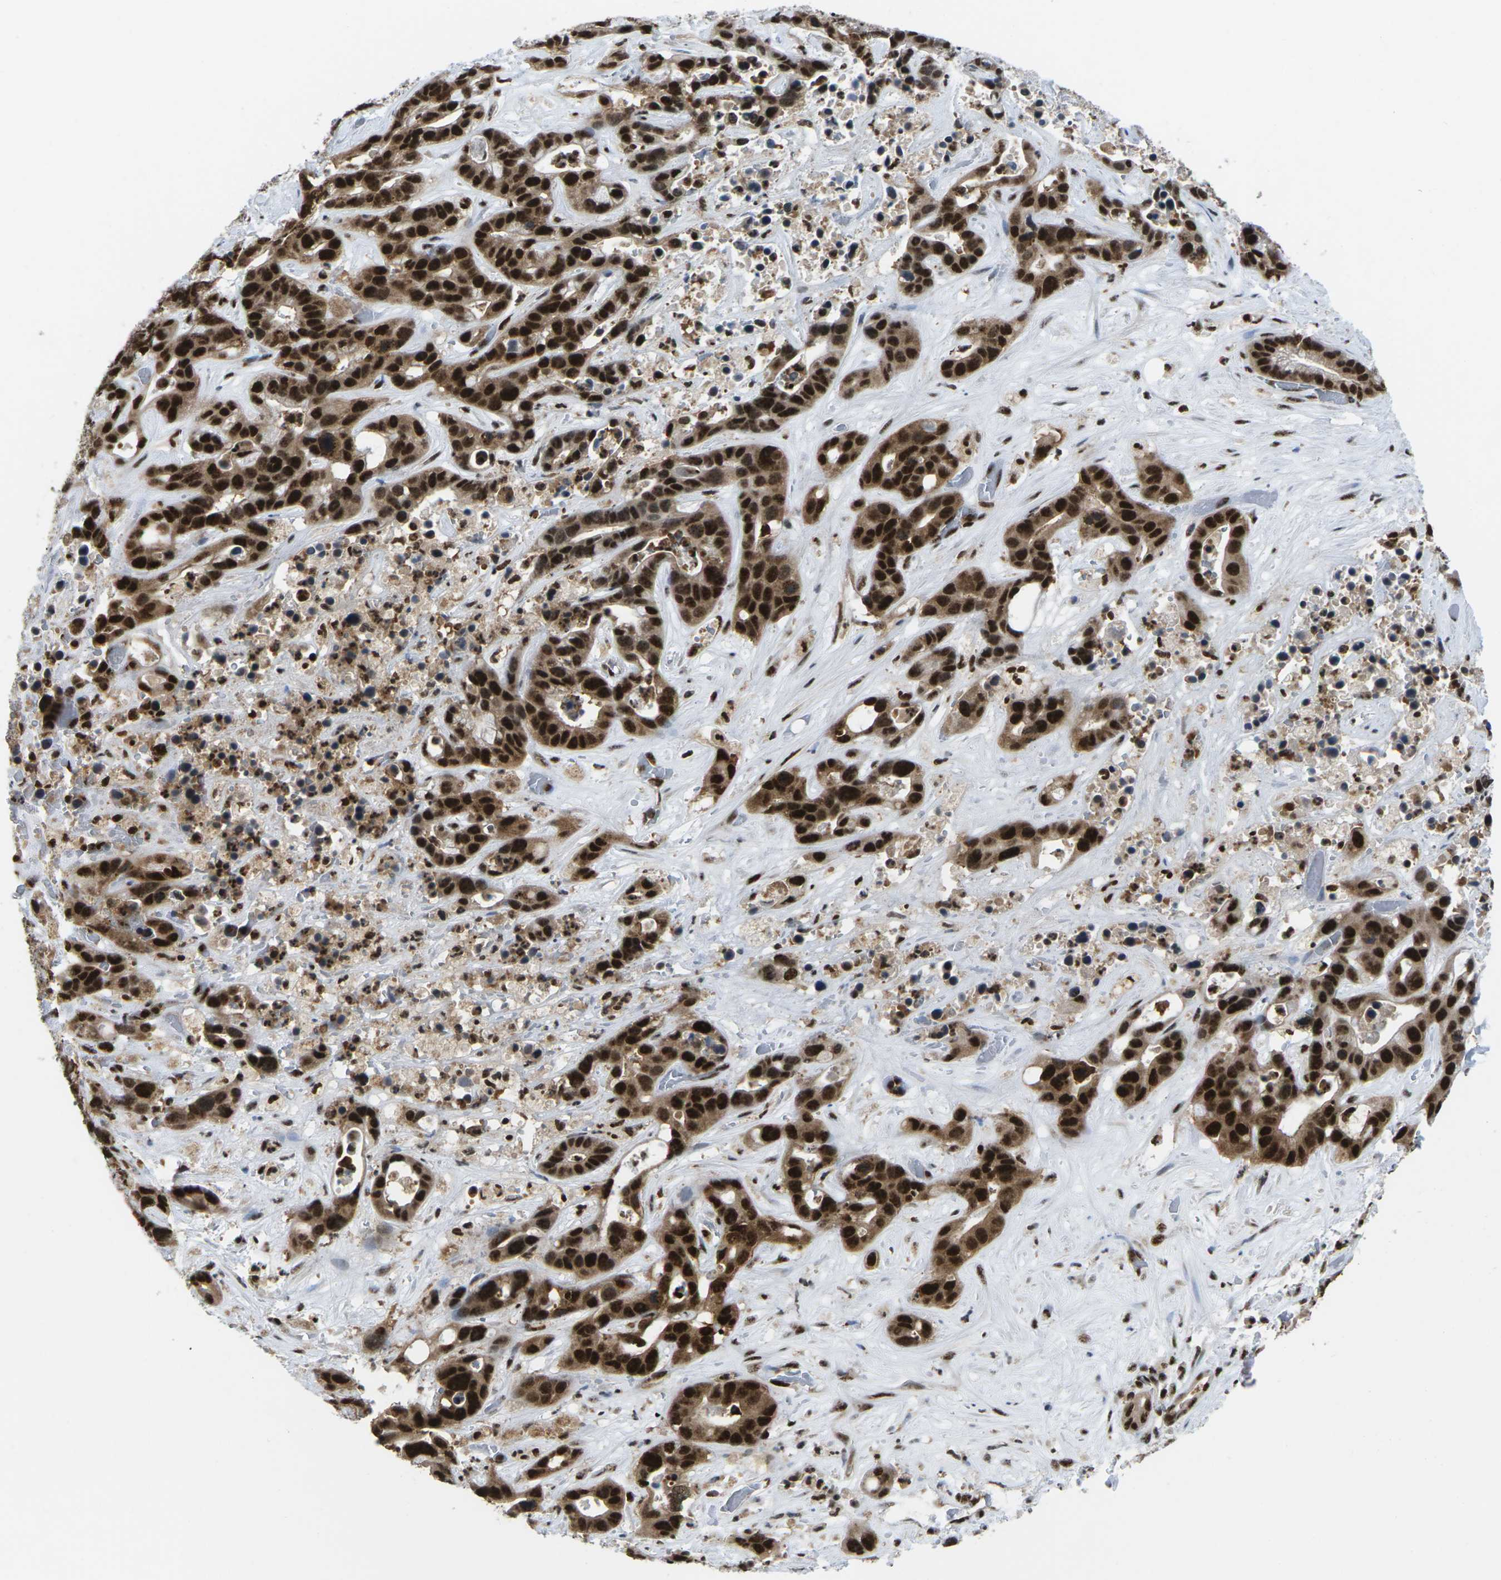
{"staining": {"intensity": "strong", "quantity": ">75%", "location": "cytoplasmic/membranous,nuclear"}, "tissue": "liver cancer", "cell_type": "Tumor cells", "image_type": "cancer", "snomed": [{"axis": "morphology", "description": "Cholangiocarcinoma"}, {"axis": "topography", "description": "Liver"}], "caption": "Liver cholangiocarcinoma stained with a protein marker reveals strong staining in tumor cells.", "gene": "MAGOH", "patient": {"sex": "female", "age": 65}}